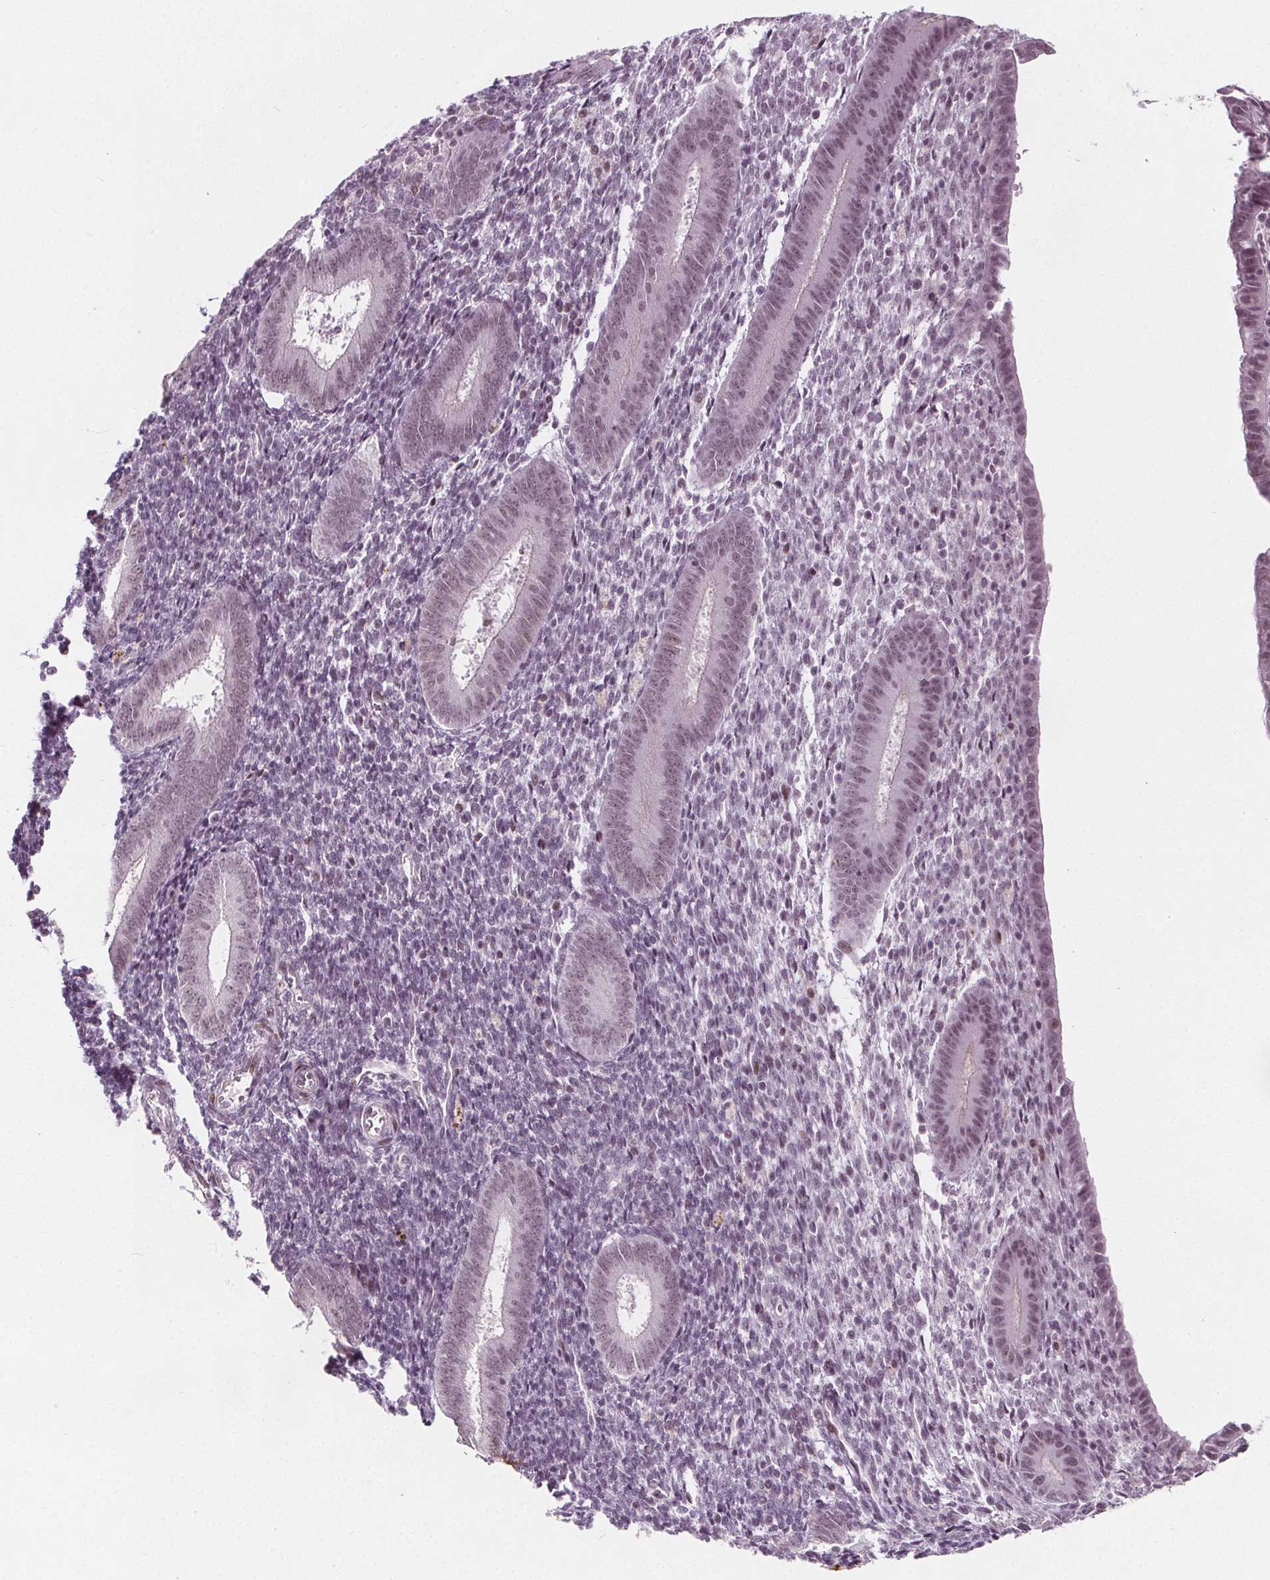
{"staining": {"intensity": "weak", "quantity": "<25%", "location": "nuclear"}, "tissue": "endometrium", "cell_type": "Cells in endometrial stroma", "image_type": "normal", "snomed": [{"axis": "morphology", "description": "Normal tissue, NOS"}, {"axis": "topography", "description": "Endometrium"}], "caption": "The image shows no staining of cells in endometrial stroma in benign endometrium. (Stains: DAB (3,3'-diaminobenzidine) IHC with hematoxylin counter stain, Microscopy: brightfield microscopy at high magnification).", "gene": "TAF6L", "patient": {"sex": "female", "age": 25}}